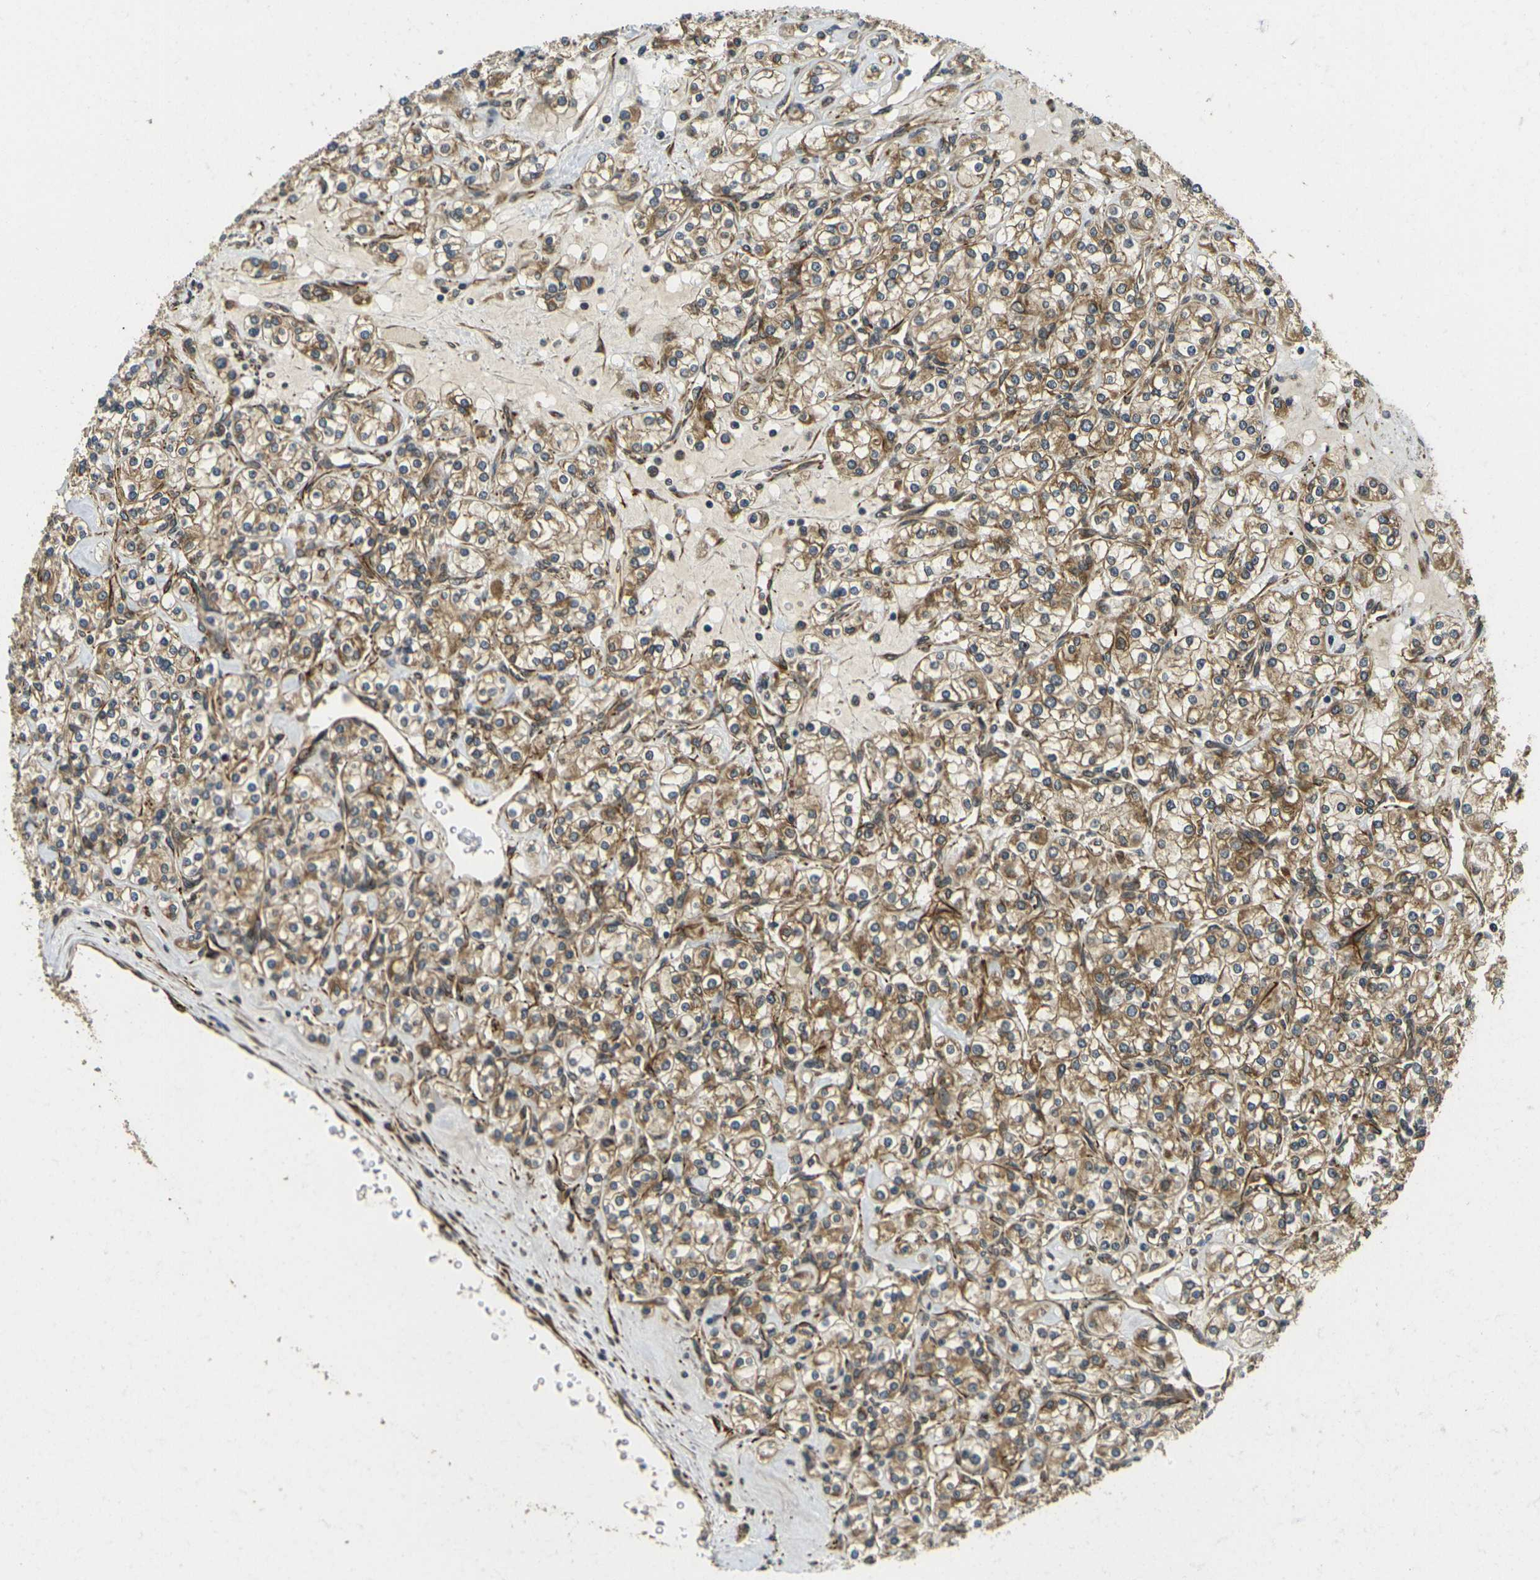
{"staining": {"intensity": "moderate", "quantity": ">75%", "location": "cytoplasmic/membranous"}, "tissue": "renal cancer", "cell_type": "Tumor cells", "image_type": "cancer", "snomed": [{"axis": "morphology", "description": "Adenocarcinoma, NOS"}, {"axis": "topography", "description": "Kidney"}], "caption": "Immunohistochemistry (IHC) of renal adenocarcinoma reveals medium levels of moderate cytoplasmic/membranous expression in about >75% of tumor cells.", "gene": "FUT11", "patient": {"sex": "male", "age": 77}}